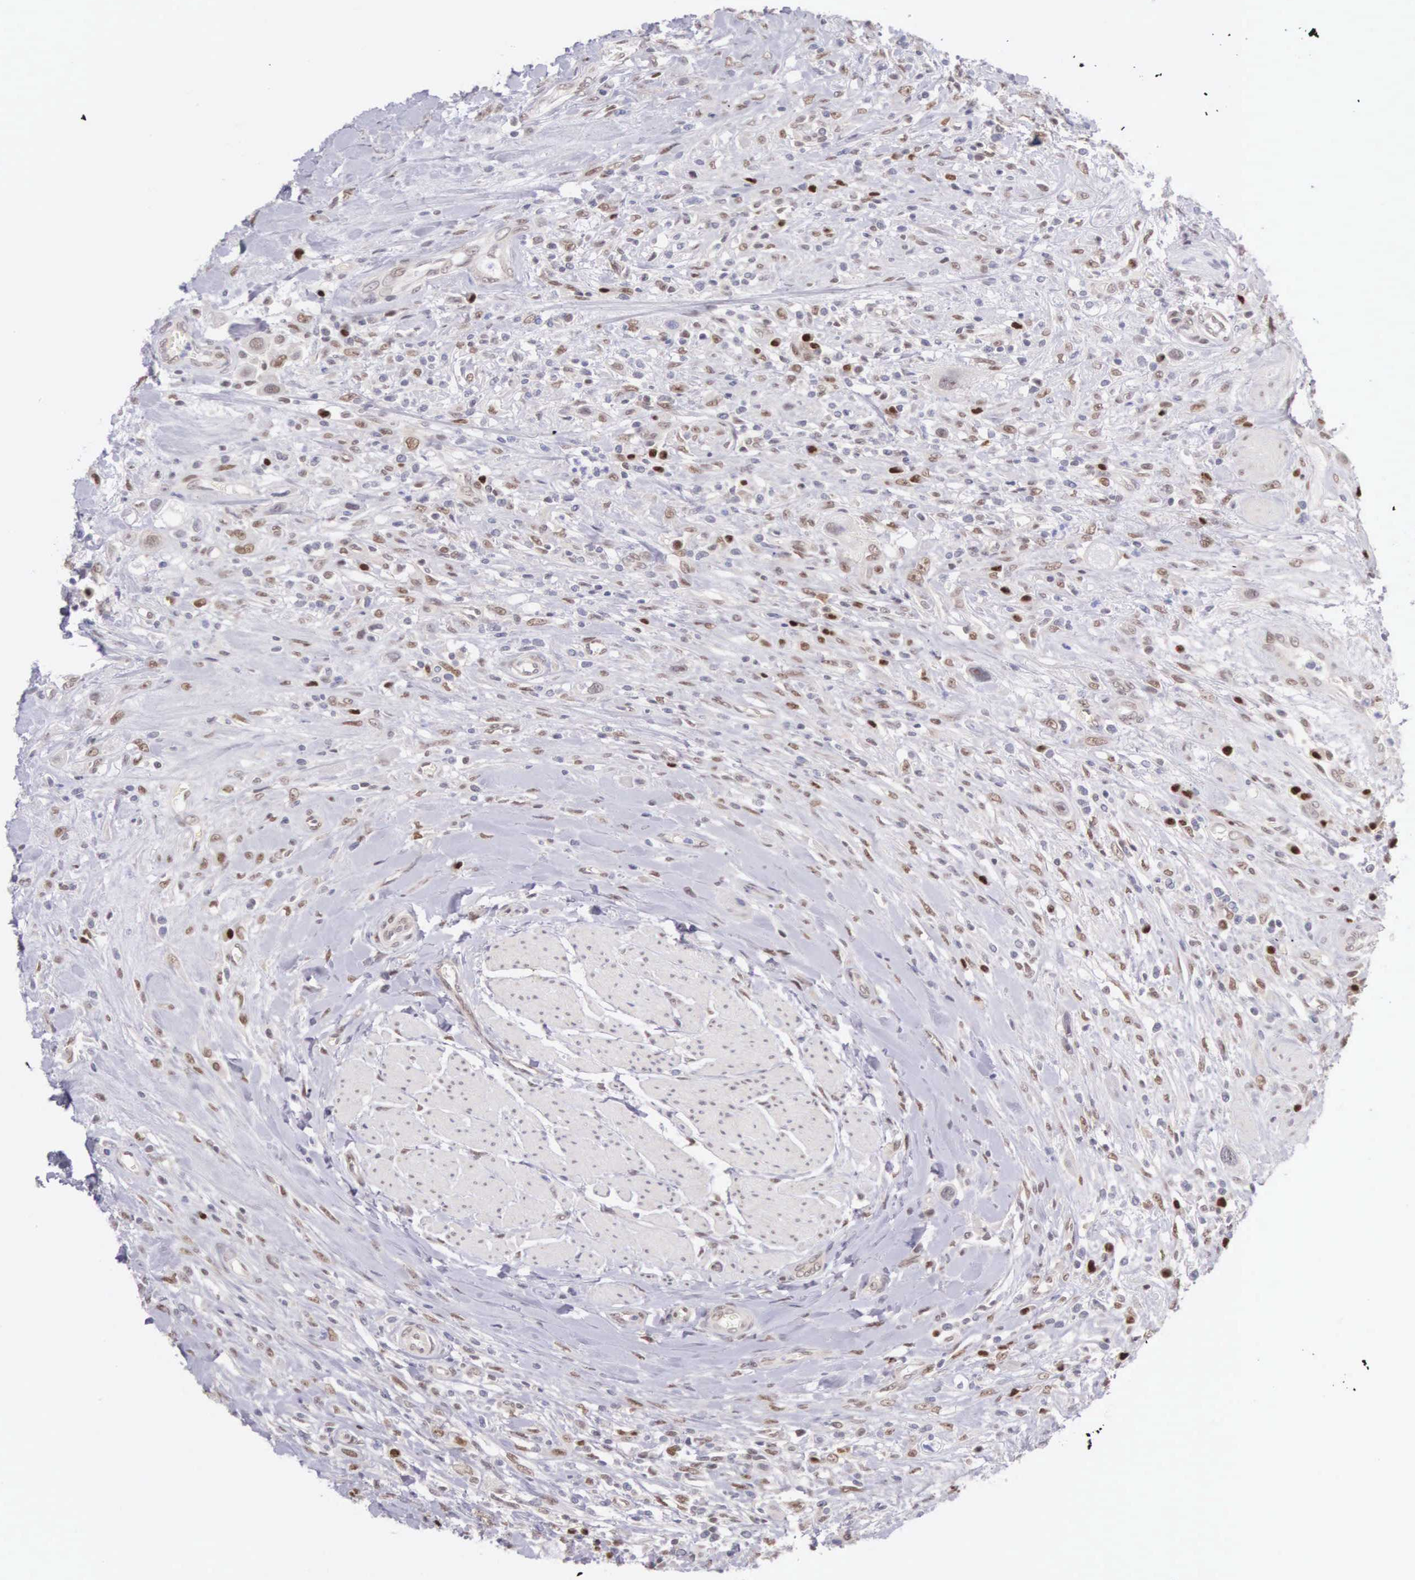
{"staining": {"intensity": "weak", "quantity": "25%-75%", "location": "nuclear"}, "tissue": "urothelial cancer", "cell_type": "Tumor cells", "image_type": "cancer", "snomed": [{"axis": "morphology", "description": "Urothelial carcinoma, High grade"}, {"axis": "topography", "description": "Urinary bladder"}], "caption": "High-grade urothelial carcinoma stained with IHC exhibits weak nuclear staining in approximately 25%-75% of tumor cells.", "gene": "CCDC117", "patient": {"sex": "male", "age": 50}}